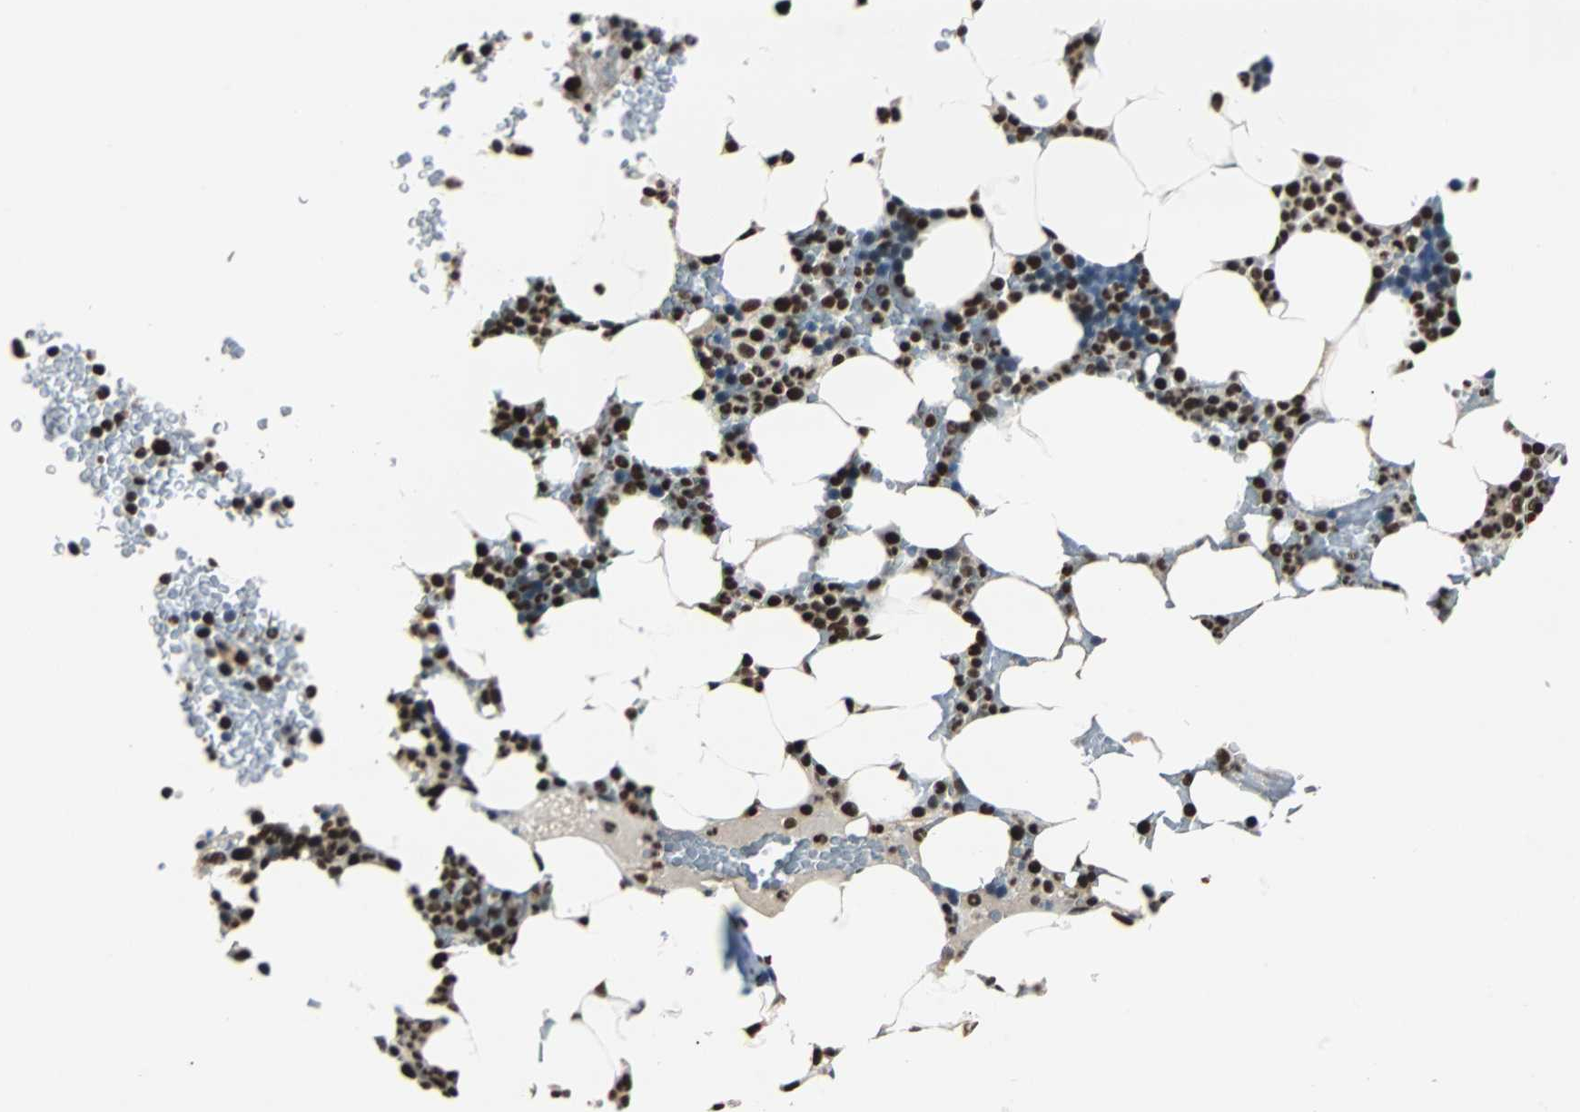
{"staining": {"intensity": "strong", "quantity": ">75%", "location": "nuclear"}, "tissue": "bone marrow", "cell_type": "Hematopoietic cells", "image_type": "normal", "snomed": [{"axis": "morphology", "description": "Normal tissue, NOS"}, {"axis": "topography", "description": "Bone marrow"}], "caption": "An immunohistochemistry (IHC) image of unremarkable tissue is shown. Protein staining in brown highlights strong nuclear positivity in bone marrow within hematopoietic cells.", "gene": "XRCC4", "patient": {"sex": "female", "age": 66}}